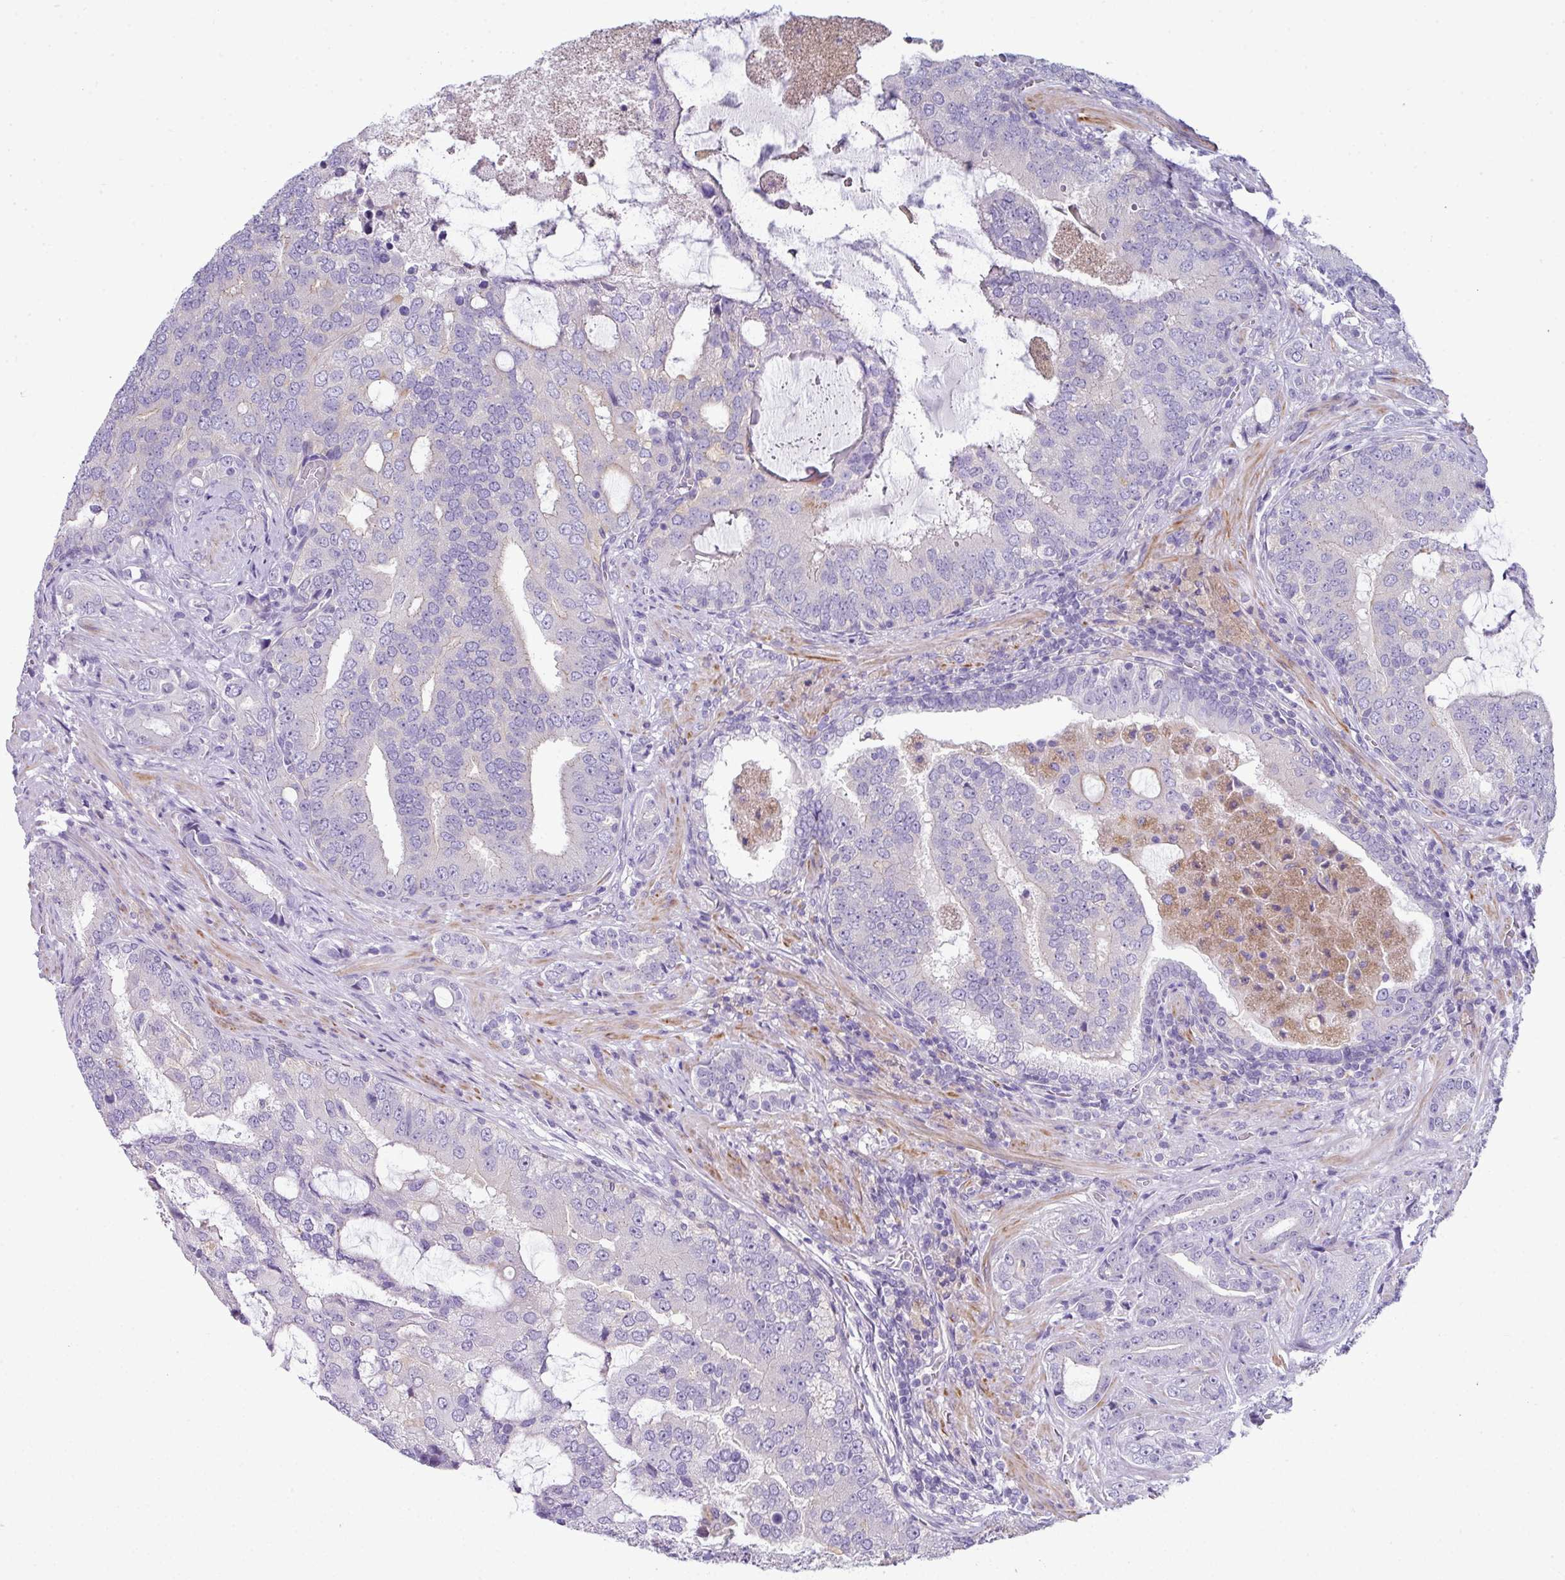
{"staining": {"intensity": "negative", "quantity": "none", "location": "none"}, "tissue": "prostate cancer", "cell_type": "Tumor cells", "image_type": "cancer", "snomed": [{"axis": "morphology", "description": "Adenocarcinoma, High grade"}, {"axis": "topography", "description": "Prostate"}], "caption": "DAB immunohistochemical staining of human prostate cancer (high-grade adenocarcinoma) demonstrates no significant positivity in tumor cells.", "gene": "ABCC5", "patient": {"sex": "male", "age": 55}}